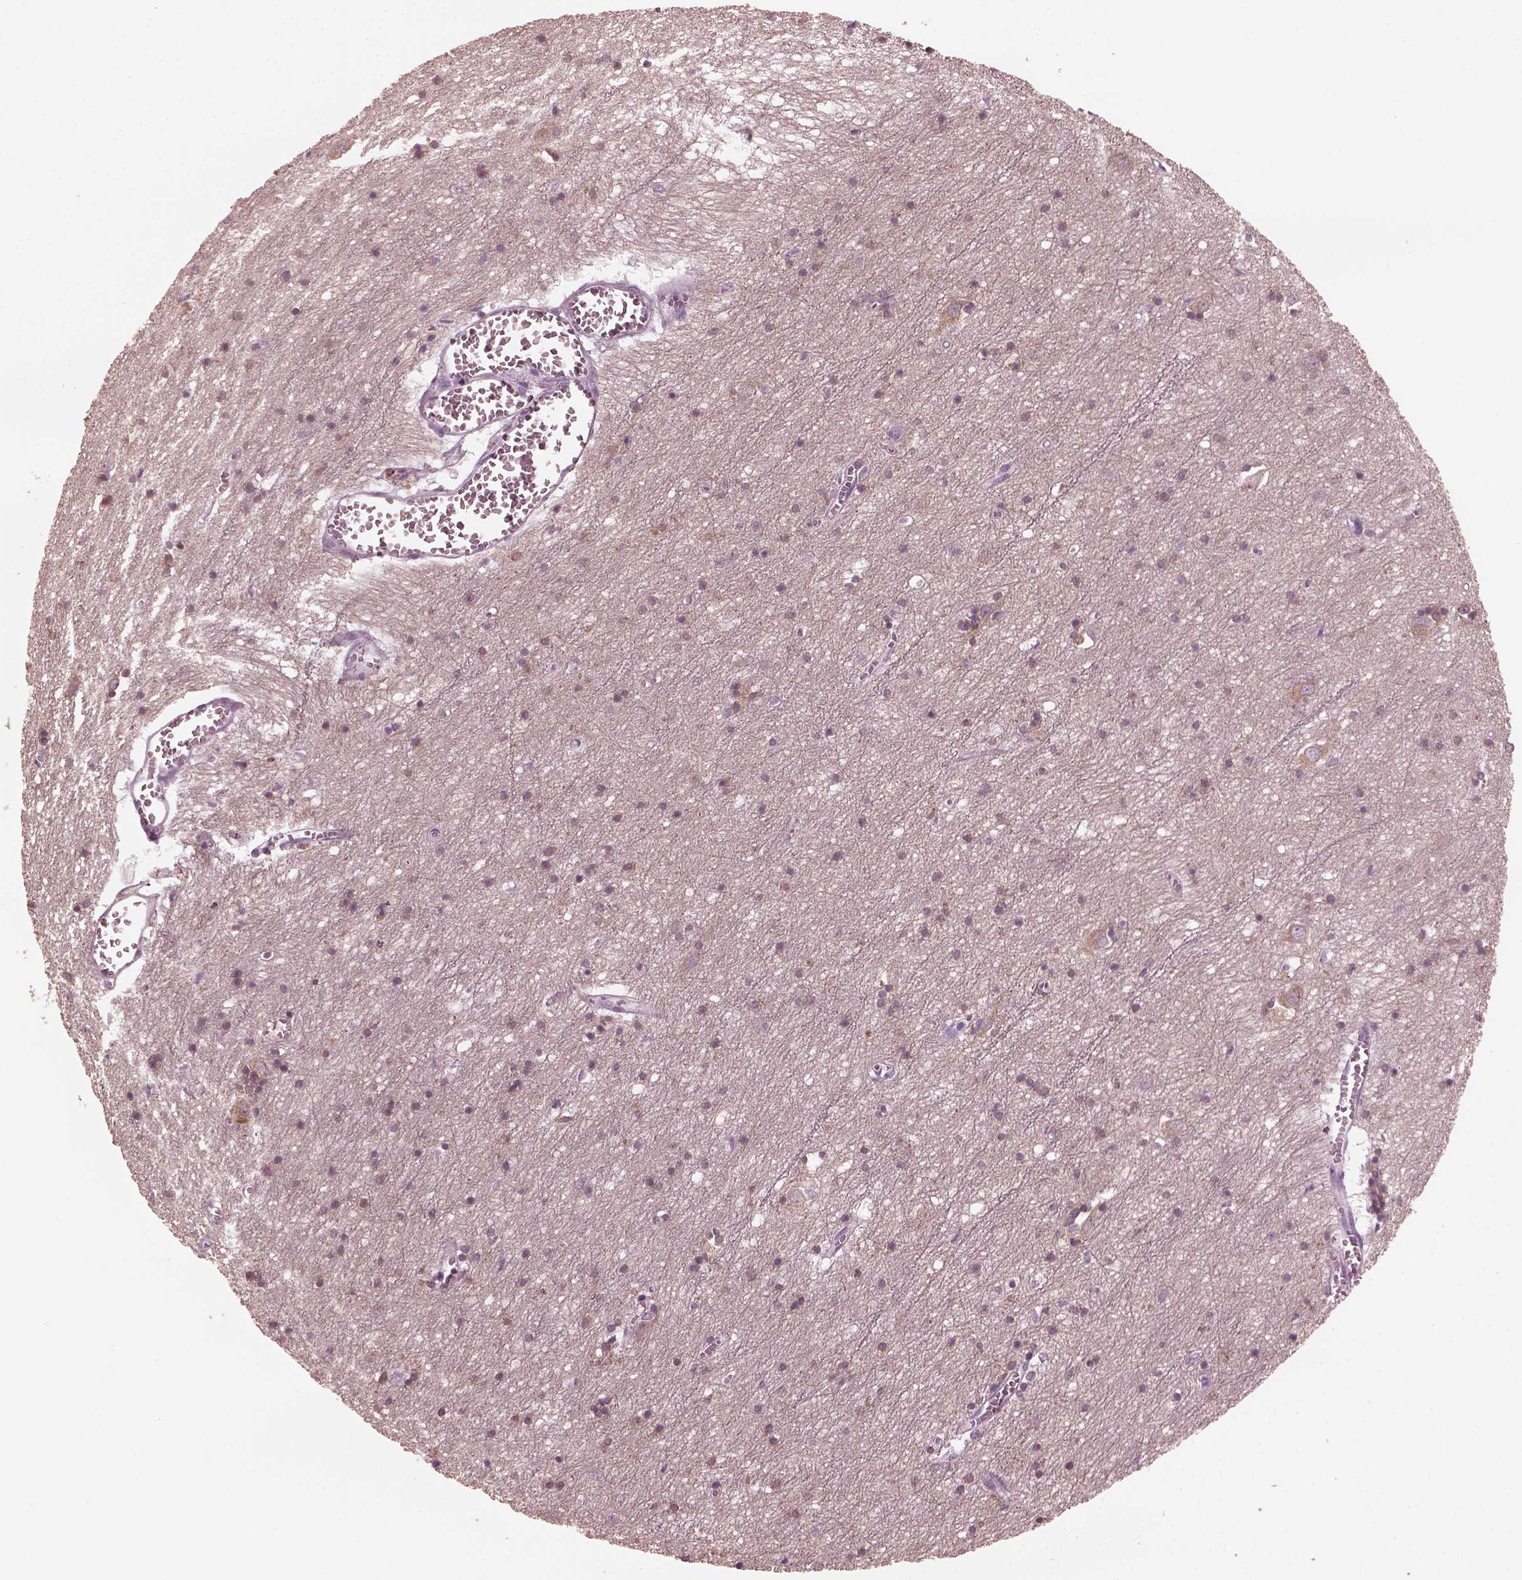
{"staining": {"intensity": "negative", "quantity": "none", "location": "none"}, "tissue": "cerebral cortex", "cell_type": "Endothelial cells", "image_type": "normal", "snomed": [{"axis": "morphology", "description": "Normal tissue, NOS"}, {"axis": "topography", "description": "Cerebral cortex"}], "caption": "This is an IHC histopathology image of normal human cerebral cortex. There is no expression in endothelial cells.", "gene": "GRM6", "patient": {"sex": "male", "age": 70}}